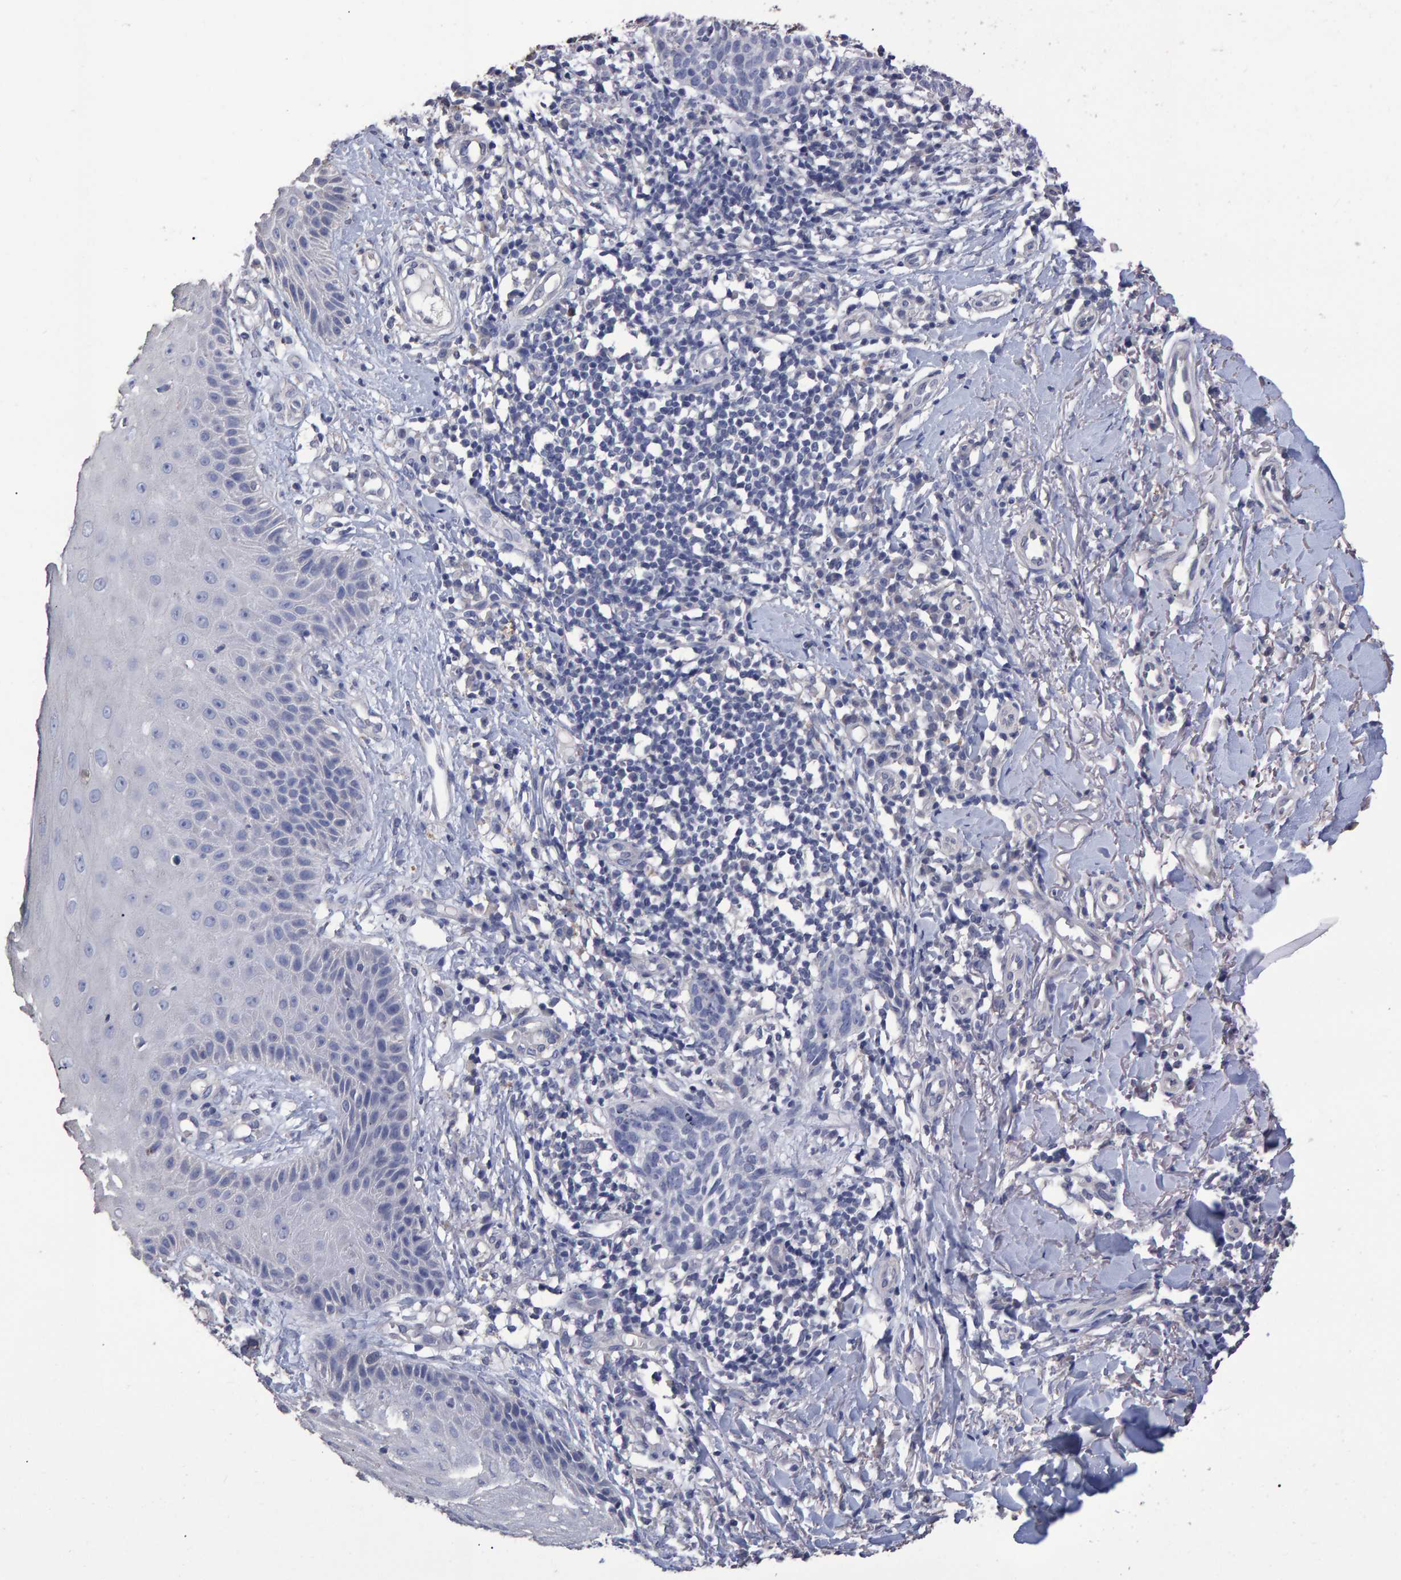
{"staining": {"intensity": "negative", "quantity": "none", "location": "none"}, "tissue": "skin cancer", "cell_type": "Tumor cells", "image_type": "cancer", "snomed": [{"axis": "morphology", "description": "Normal tissue, NOS"}, {"axis": "morphology", "description": "Basal cell carcinoma"}, {"axis": "topography", "description": "Skin"}], "caption": "Immunohistochemical staining of human basal cell carcinoma (skin) shows no significant positivity in tumor cells. (DAB (3,3'-diaminobenzidine) IHC, high magnification).", "gene": "HEMGN", "patient": {"sex": "male", "age": 67}}